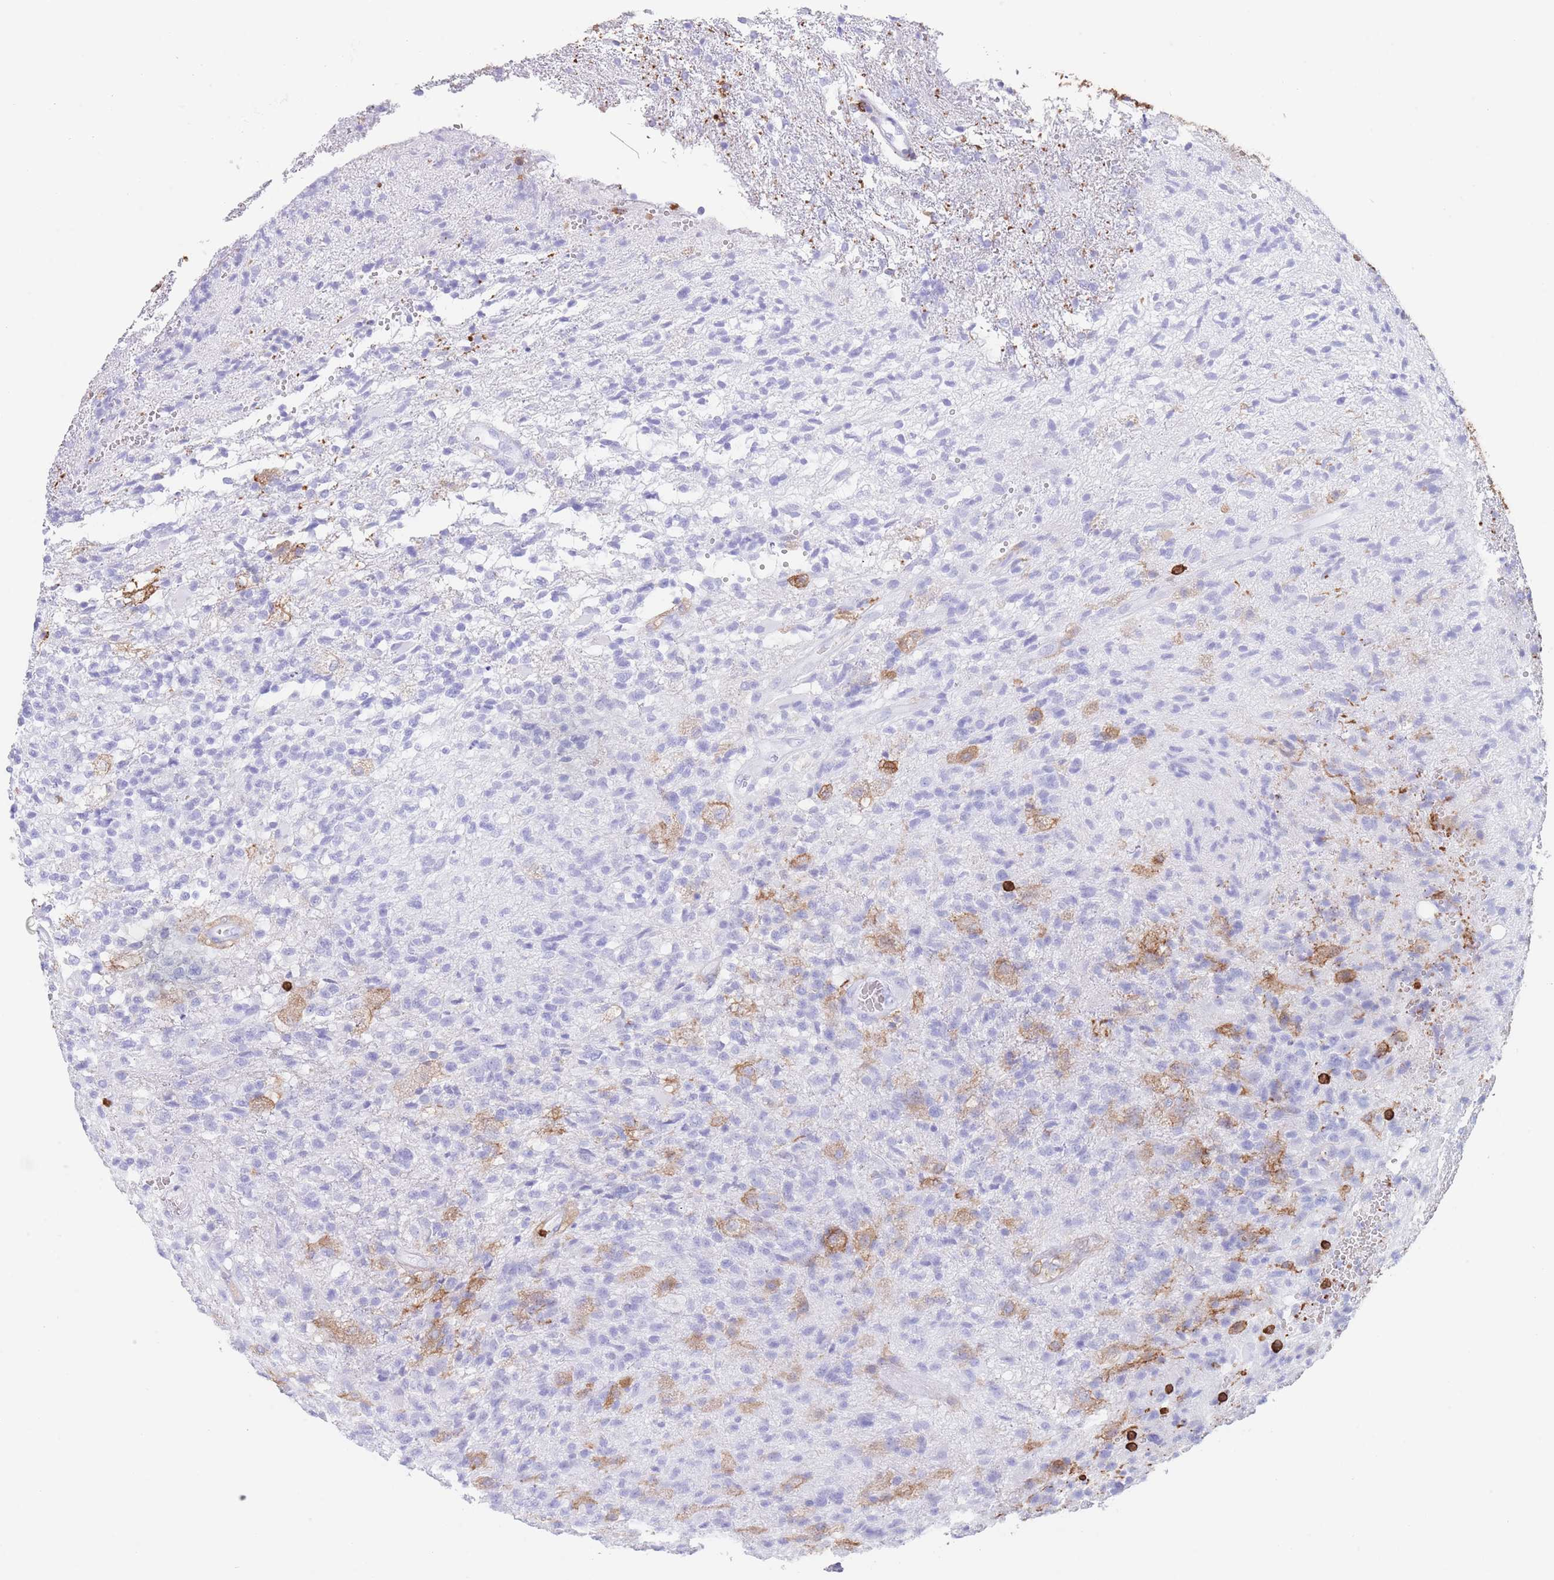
{"staining": {"intensity": "moderate", "quantity": "<25%", "location": "cytoplasmic/membranous"}, "tissue": "glioma", "cell_type": "Tumor cells", "image_type": "cancer", "snomed": [{"axis": "morphology", "description": "Glioma, malignant, High grade"}, {"axis": "topography", "description": "Brain"}], "caption": "A micrograph of human malignant high-grade glioma stained for a protein exhibits moderate cytoplasmic/membranous brown staining in tumor cells.", "gene": "CORO1A", "patient": {"sex": "male", "age": 56}}